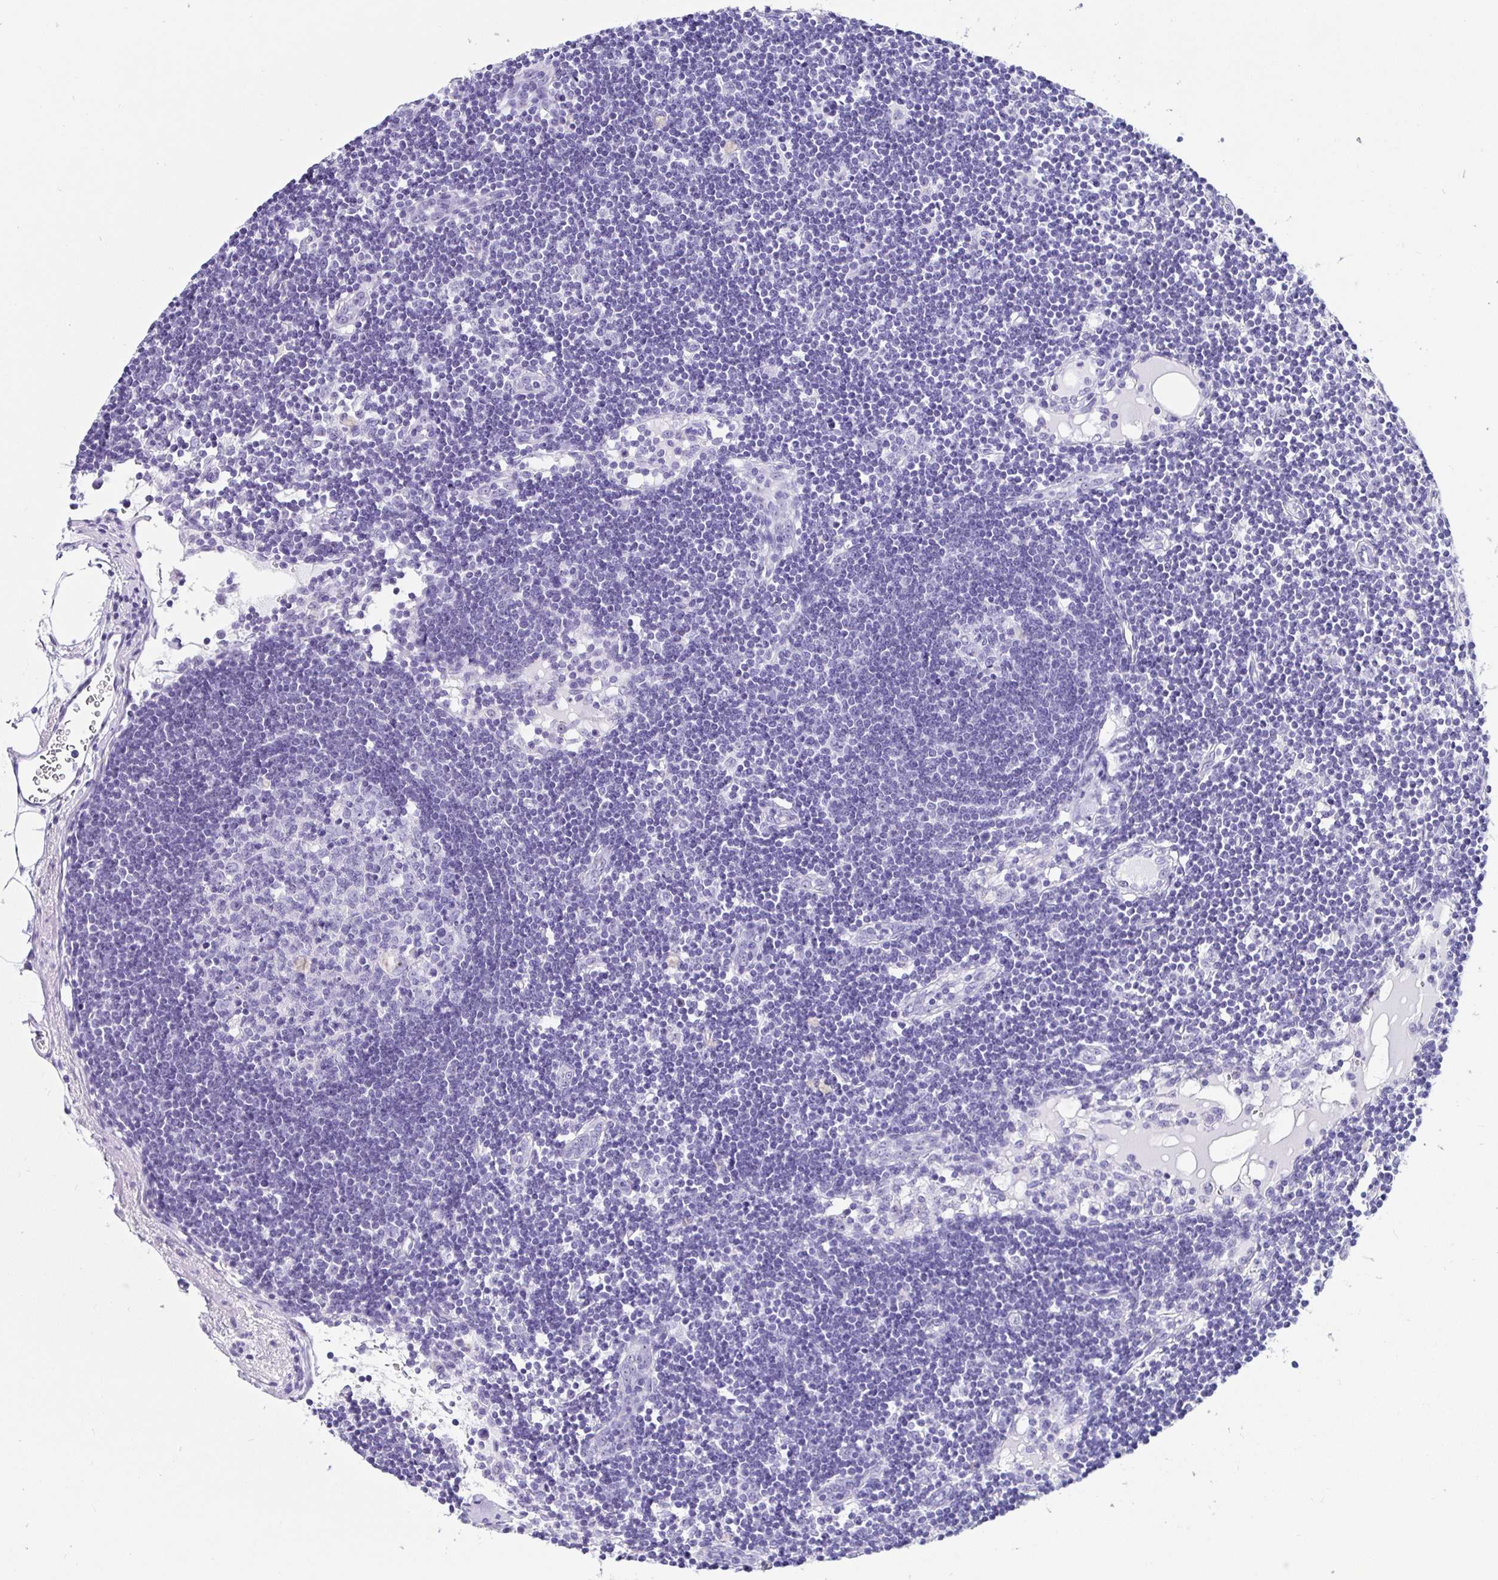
{"staining": {"intensity": "negative", "quantity": "none", "location": "none"}, "tissue": "lymph node", "cell_type": "Germinal center cells", "image_type": "normal", "snomed": [{"axis": "morphology", "description": "Normal tissue, NOS"}, {"axis": "topography", "description": "Lymph node"}], "caption": "This is an IHC image of benign lymph node. There is no staining in germinal center cells.", "gene": "PRAMEF18", "patient": {"sex": "female", "age": 65}}